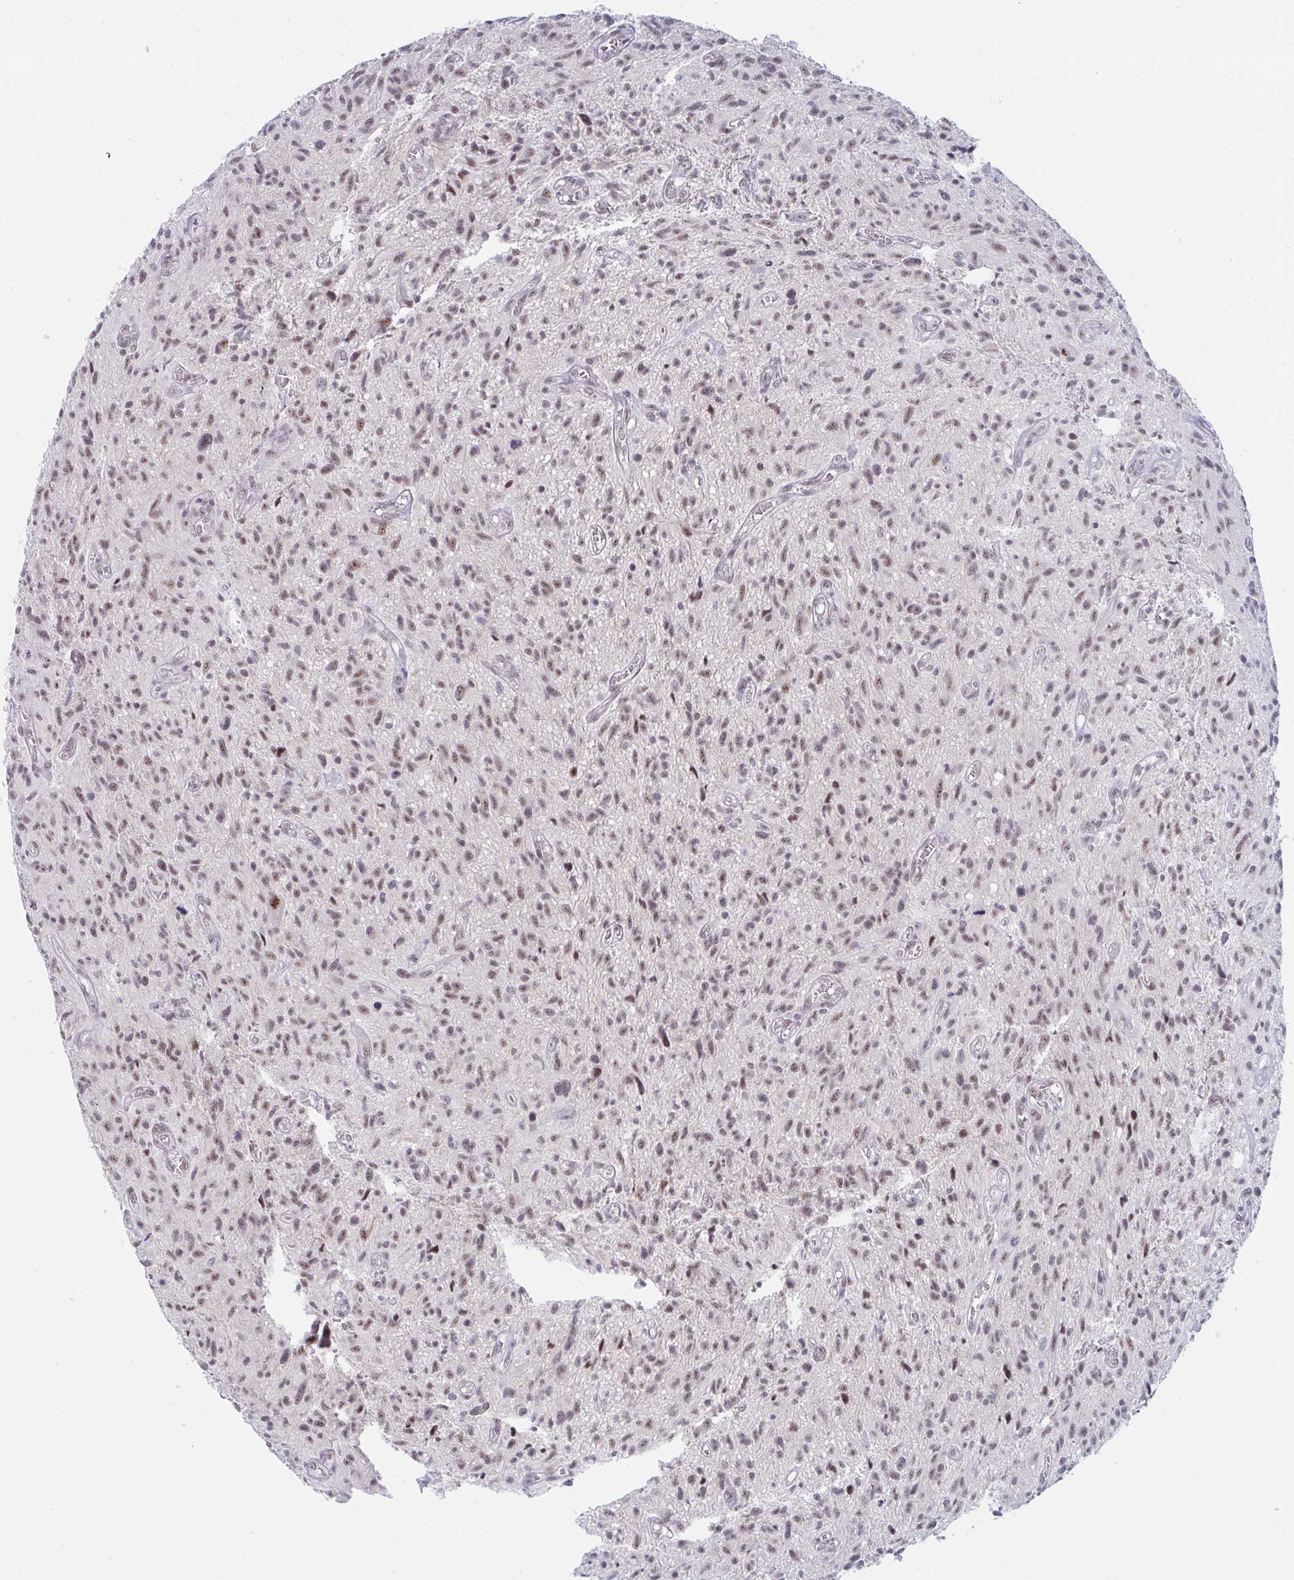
{"staining": {"intensity": "weak", "quantity": ">75%", "location": "nuclear"}, "tissue": "glioma", "cell_type": "Tumor cells", "image_type": "cancer", "snomed": [{"axis": "morphology", "description": "Glioma, malignant, High grade"}, {"axis": "topography", "description": "Brain"}], "caption": "This image exhibits immunohistochemistry (IHC) staining of malignant glioma (high-grade), with low weak nuclear staining in about >75% of tumor cells.", "gene": "PRR14", "patient": {"sex": "male", "age": 75}}